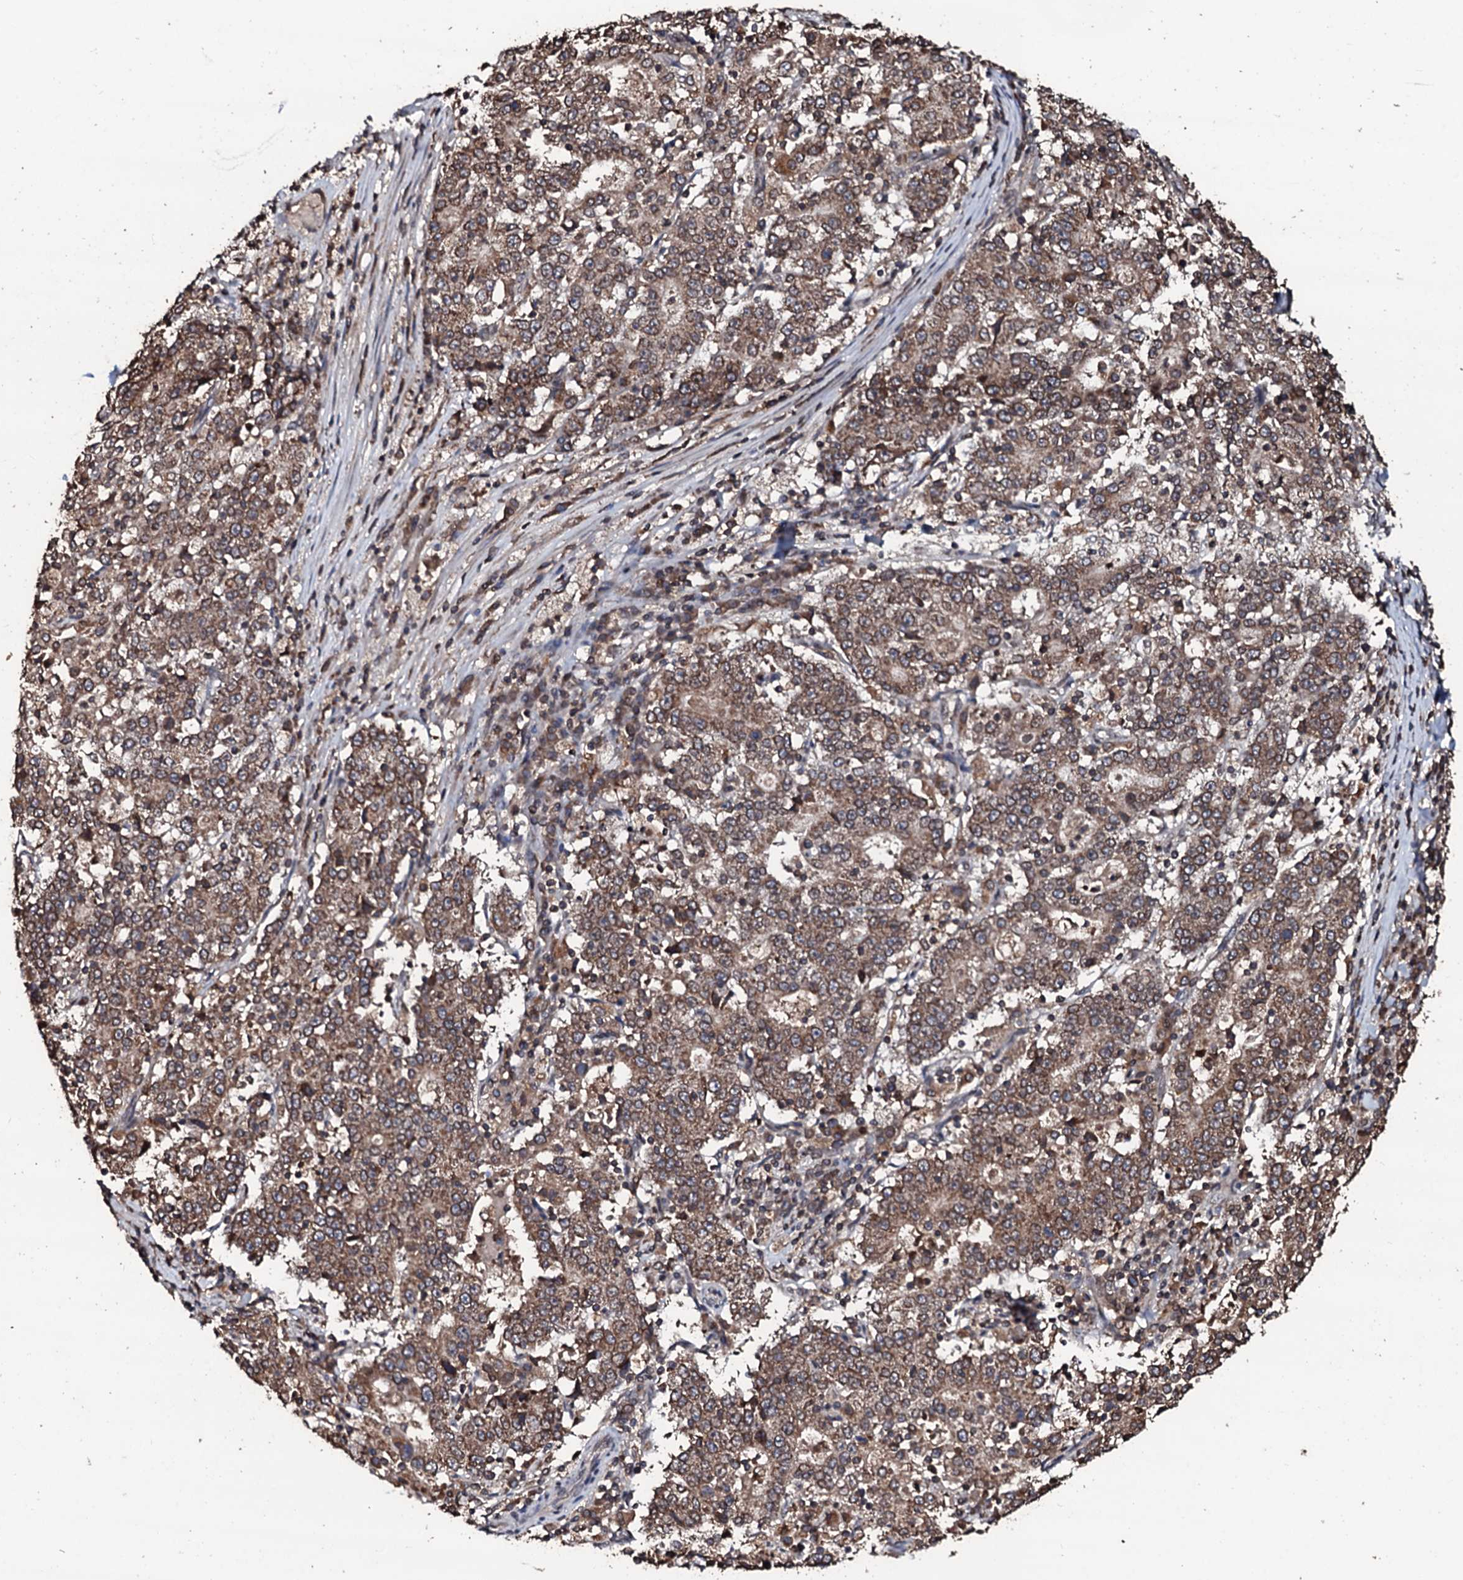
{"staining": {"intensity": "moderate", "quantity": ">75%", "location": "cytoplasmic/membranous"}, "tissue": "stomach cancer", "cell_type": "Tumor cells", "image_type": "cancer", "snomed": [{"axis": "morphology", "description": "Adenocarcinoma, NOS"}, {"axis": "topography", "description": "Stomach"}], "caption": "Immunohistochemistry (DAB (3,3'-diaminobenzidine)) staining of human adenocarcinoma (stomach) displays moderate cytoplasmic/membranous protein positivity in approximately >75% of tumor cells.", "gene": "SDHAF2", "patient": {"sex": "male", "age": 59}}